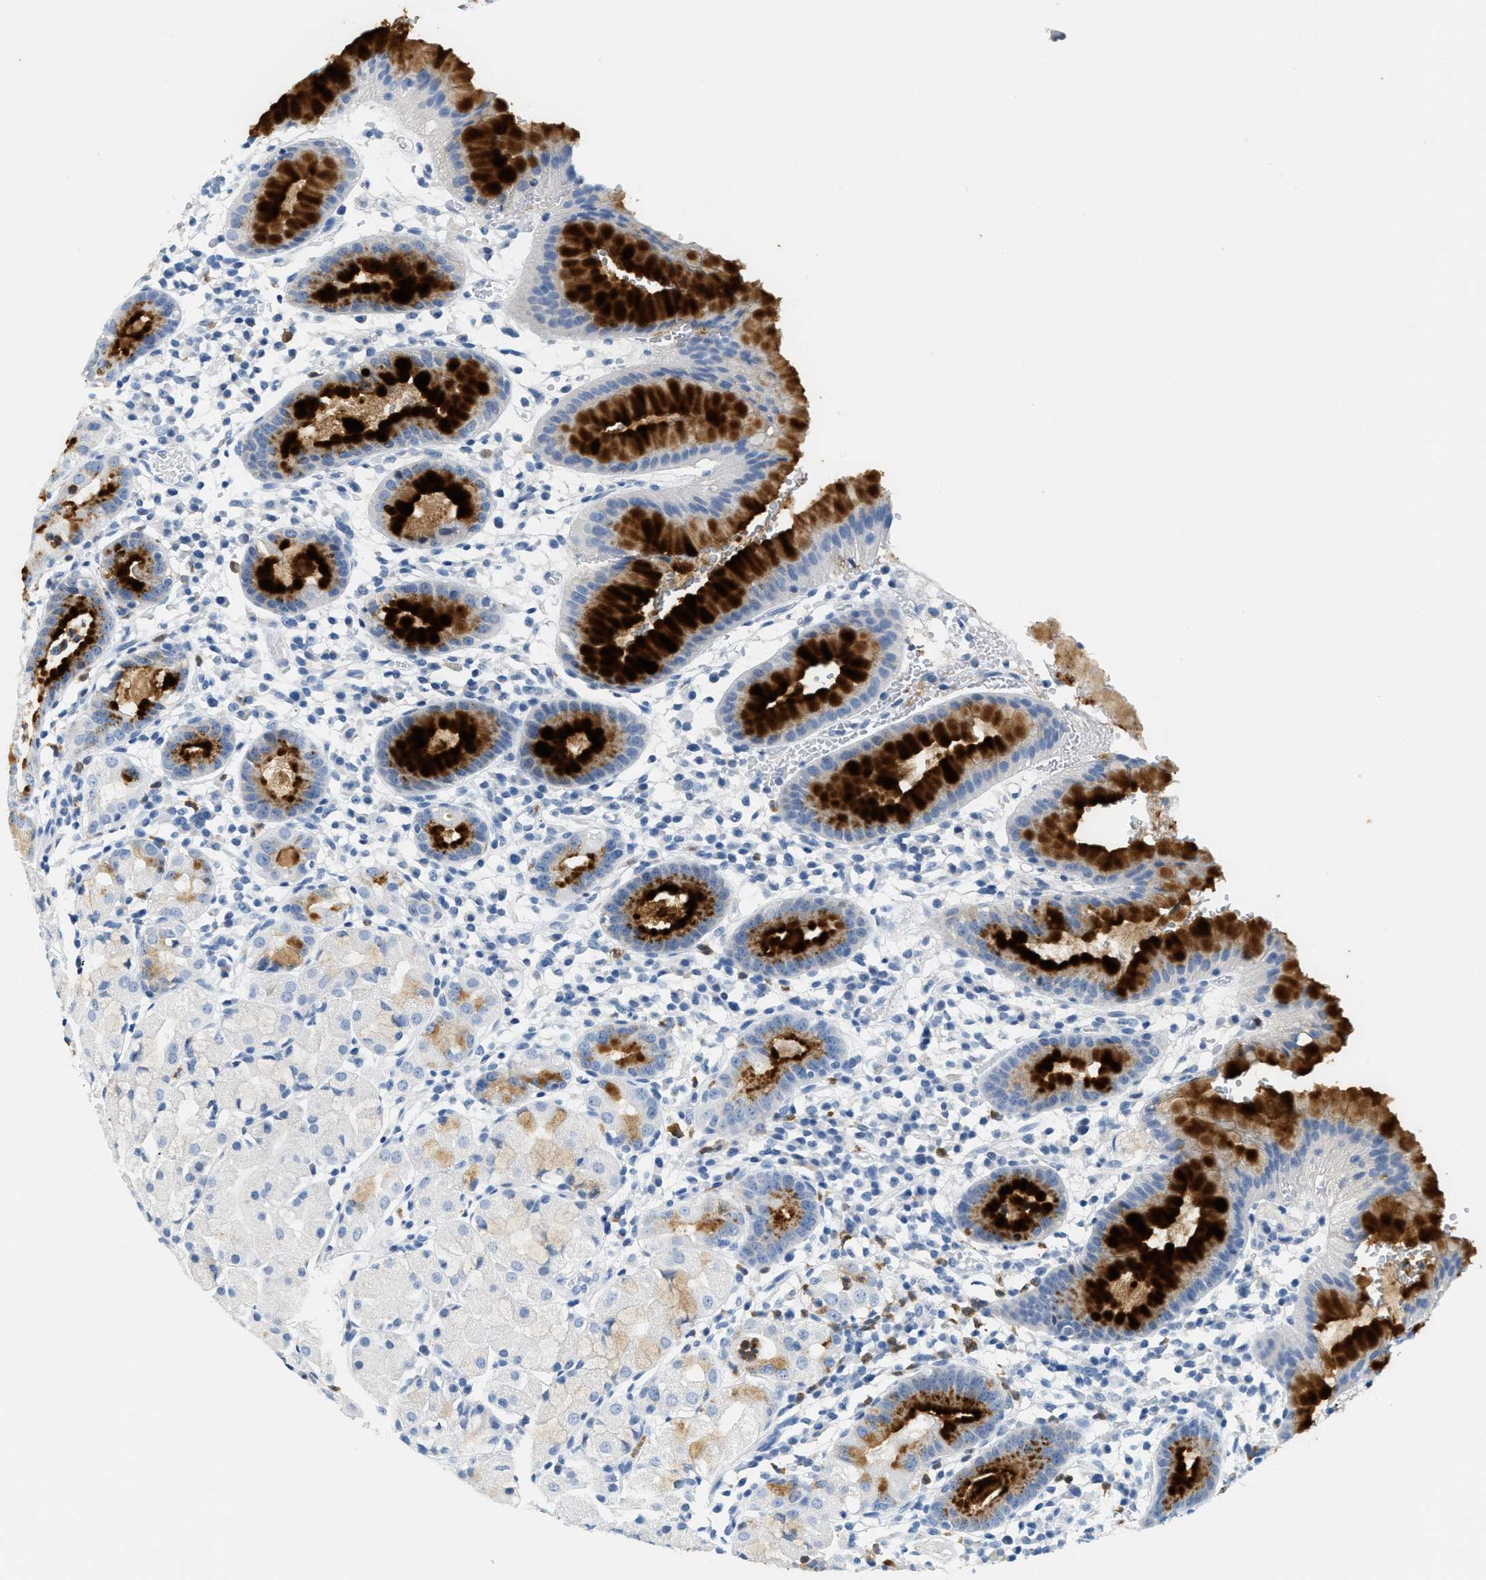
{"staining": {"intensity": "strong", "quantity": "25%-75%", "location": "cytoplasmic/membranous"}, "tissue": "stomach", "cell_type": "Glandular cells", "image_type": "normal", "snomed": [{"axis": "morphology", "description": "Normal tissue, NOS"}, {"axis": "topography", "description": "Stomach"}, {"axis": "topography", "description": "Stomach, lower"}], "caption": "The image displays immunohistochemical staining of normal stomach. There is strong cytoplasmic/membranous staining is present in about 25%-75% of glandular cells. The staining was performed using DAB (3,3'-diaminobenzidine), with brown indicating positive protein expression. Nuclei are stained blue with hematoxylin.", "gene": "LCN2", "patient": {"sex": "female", "age": 75}}